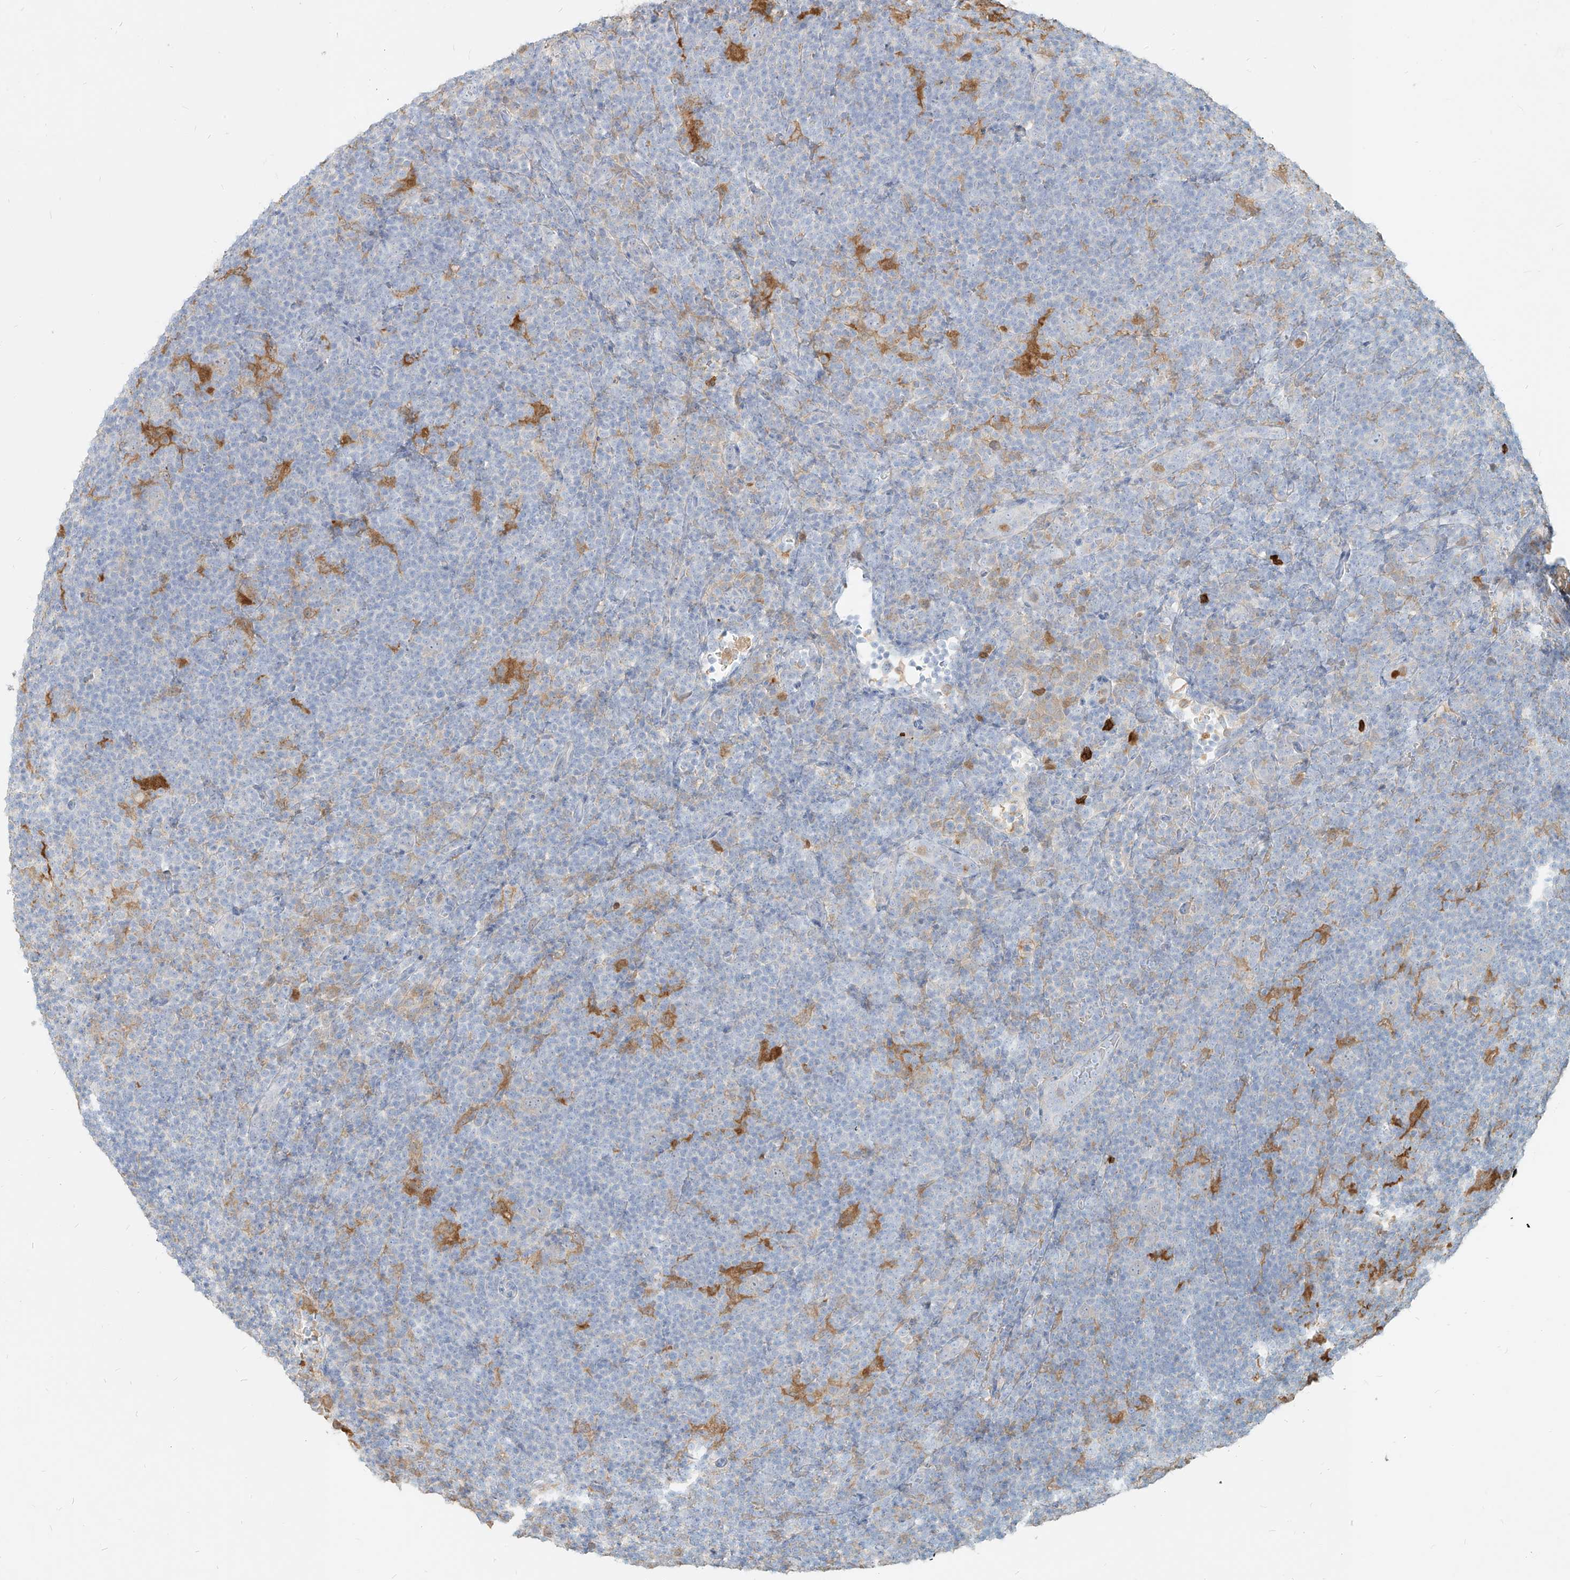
{"staining": {"intensity": "negative", "quantity": "none", "location": "none"}, "tissue": "lymphoma", "cell_type": "Tumor cells", "image_type": "cancer", "snomed": [{"axis": "morphology", "description": "Hodgkin's disease, NOS"}, {"axis": "topography", "description": "Lymph node"}], "caption": "There is no significant staining in tumor cells of lymphoma. Brightfield microscopy of immunohistochemistry stained with DAB (brown) and hematoxylin (blue), captured at high magnification.", "gene": "PGD", "patient": {"sex": "female", "age": 57}}